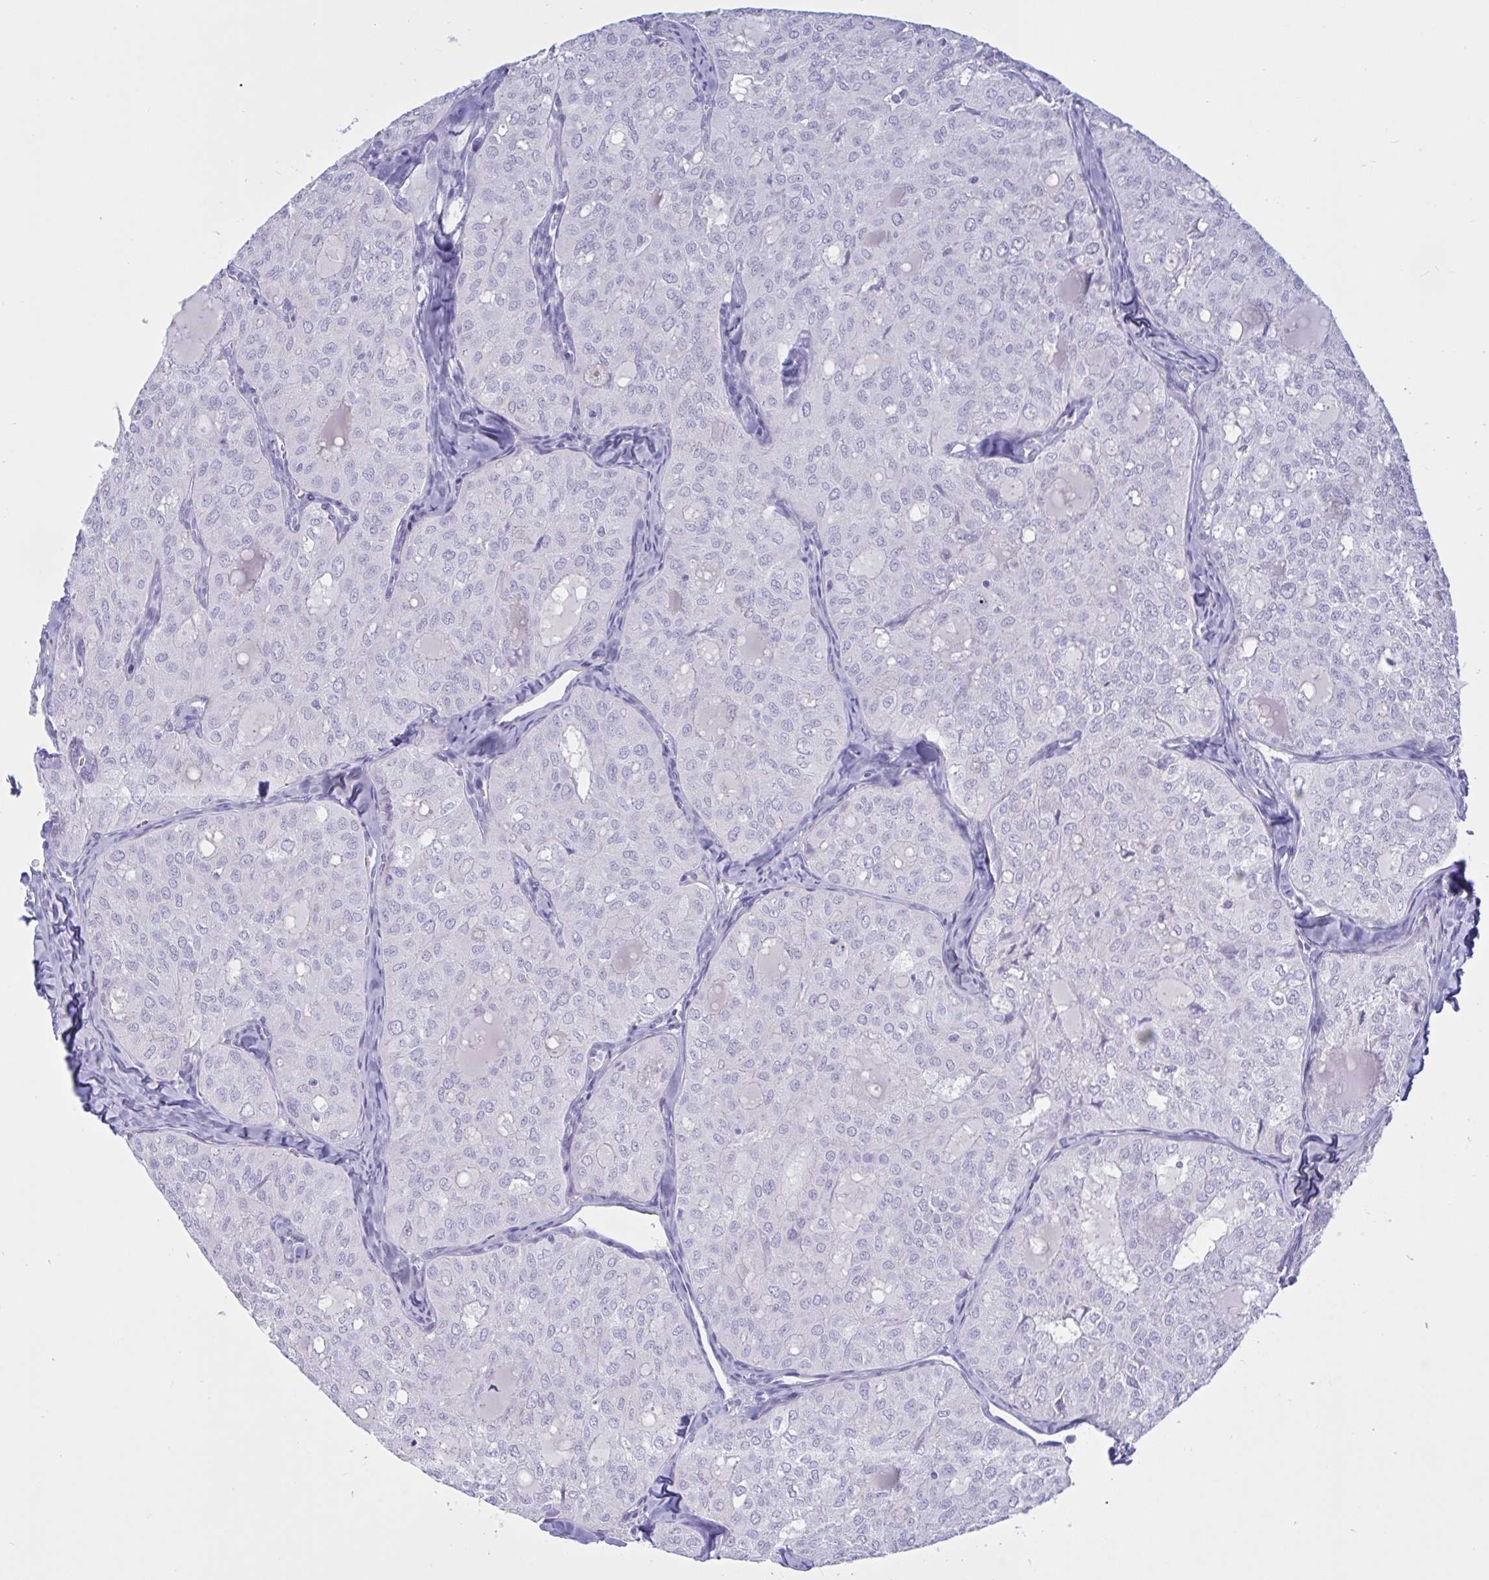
{"staining": {"intensity": "negative", "quantity": "none", "location": "none"}, "tissue": "thyroid cancer", "cell_type": "Tumor cells", "image_type": "cancer", "snomed": [{"axis": "morphology", "description": "Follicular adenoma carcinoma, NOS"}, {"axis": "topography", "description": "Thyroid gland"}], "caption": "There is no significant staining in tumor cells of follicular adenoma carcinoma (thyroid).", "gene": "OXLD1", "patient": {"sex": "male", "age": 75}}